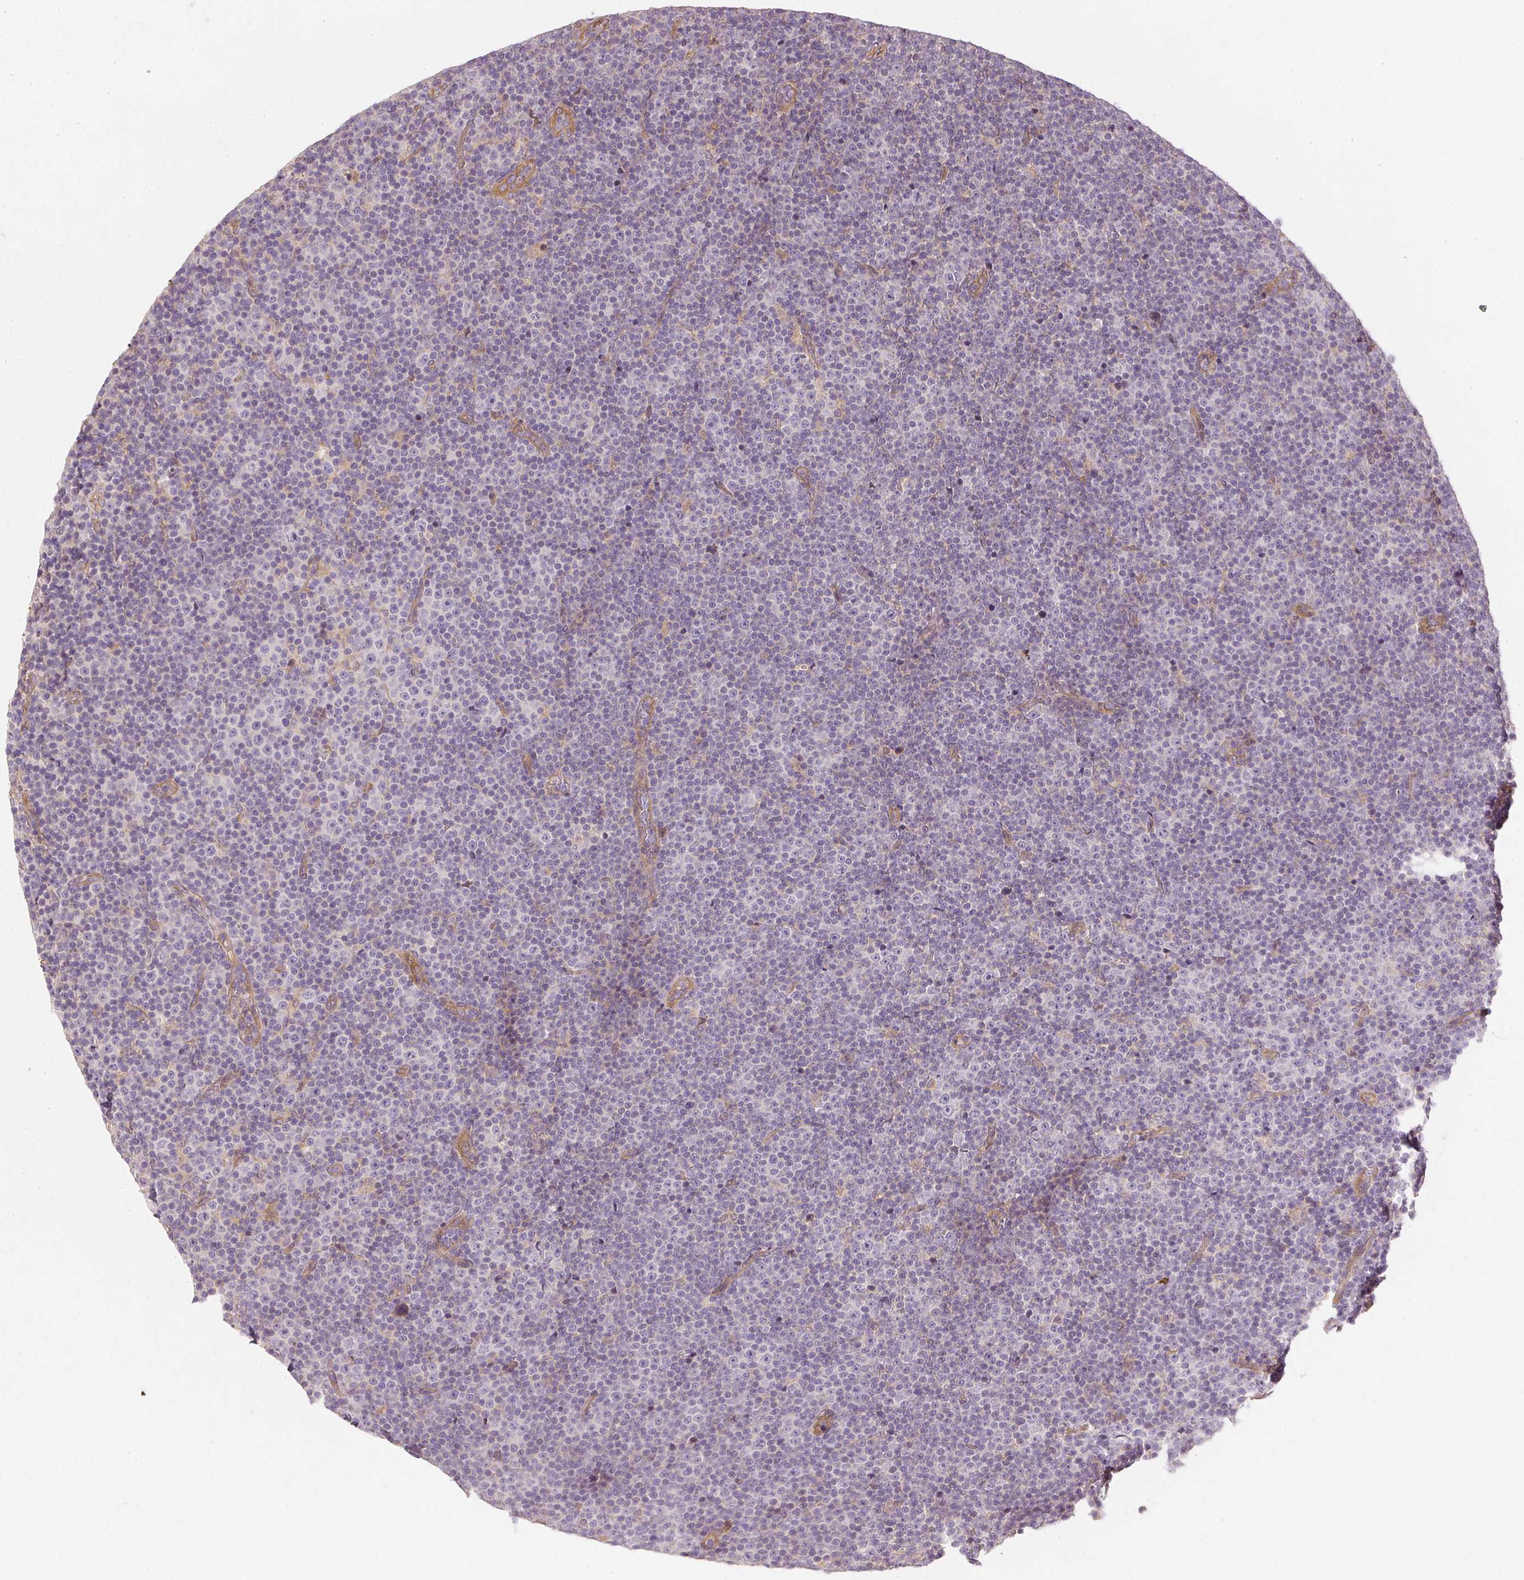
{"staining": {"intensity": "negative", "quantity": "none", "location": "none"}, "tissue": "lymphoma", "cell_type": "Tumor cells", "image_type": "cancer", "snomed": [{"axis": "morphology", "description": "Malignant lymphoma, non-Hodgkin's type, Low grade"}, {"axis": "topography", "description": "Lymph node"}], "caption": "IHC of low-grade malignant lymphoma, non-Hodgkin's type exhibits no positivity in tumor cells. (DAB immunohistochemistry (IHC), high magnification).", "gene": "GNAQ", "patient": {"sex": "female", "age": 67}}